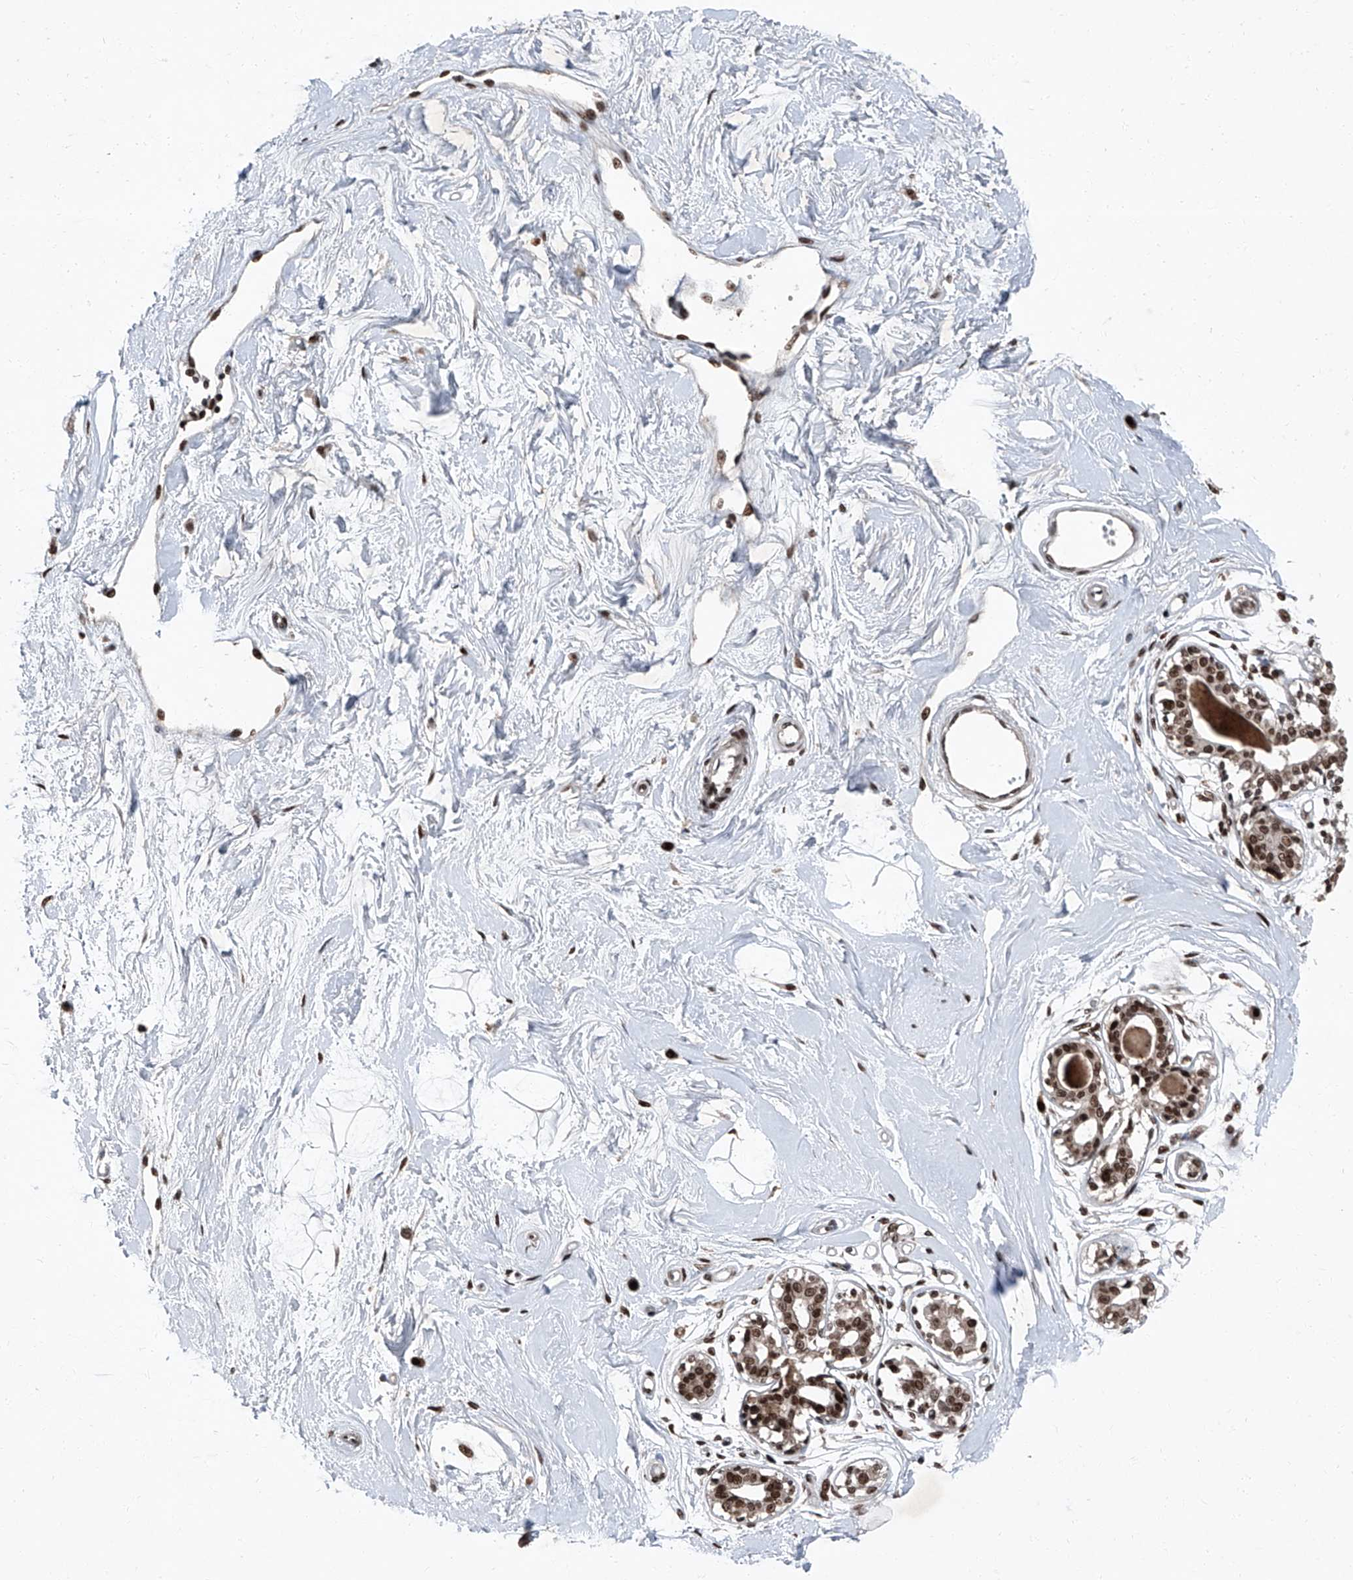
{"staining": {"intensity": "moderate", "quantity": ">75%", "location": "nuclear"}, "tissue": "breast", "cell_type": "Adipocytes", "image_type": "normal", "snomed": [{"axis": "morphology", "description": "Normal tissue, NOS"}, {"axis": "topography", "description": "Breast"}], "caption": "The immunohistochemical stain labels moderate nuclear staining in adipocytes of normal breast.", "gene": "BMI1", "patient": {"sex": "female", "age": 45}}